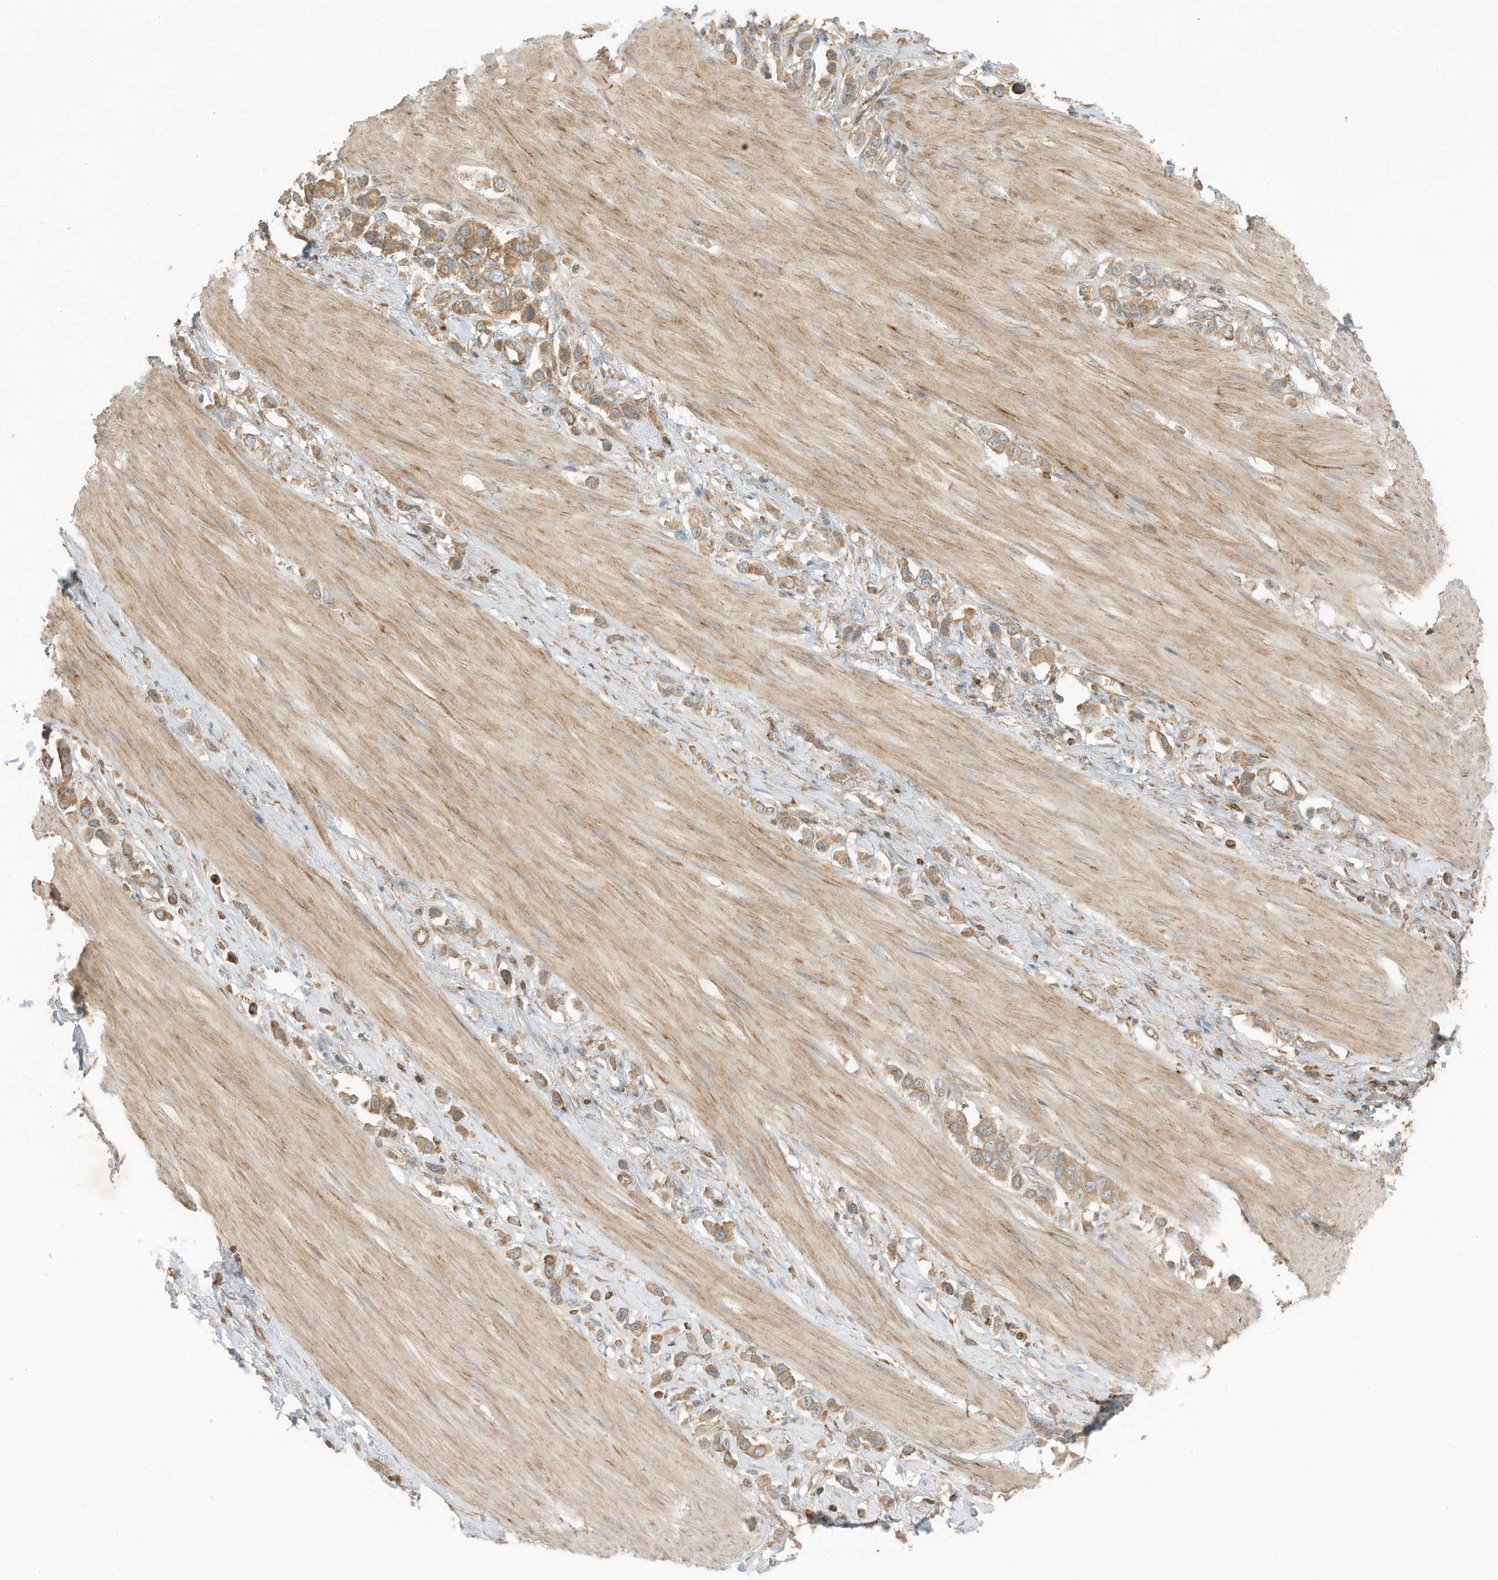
{"staining": {"intensity": "moderate", "quantity": ">75%", "location": "cytoplasmic/membranous"}, "tissue": "stomach cancer", "cell_type": "Tumor cells", "image_type": "cancer", "snomed": [{"axis": "morphology", "description": "Adenocarcinoma, NOS"}, {"axis": "topography", "description": "Stomach"}], "caption": "Immunohistochemical staining of human adenocarcinoma (stomach) displays medium levels of moderate cytoplasmic/membranous staining in about >75% of tumor cells.", "gene": "SLC25A12", "patient": {"sex": "female", "age": 65}}